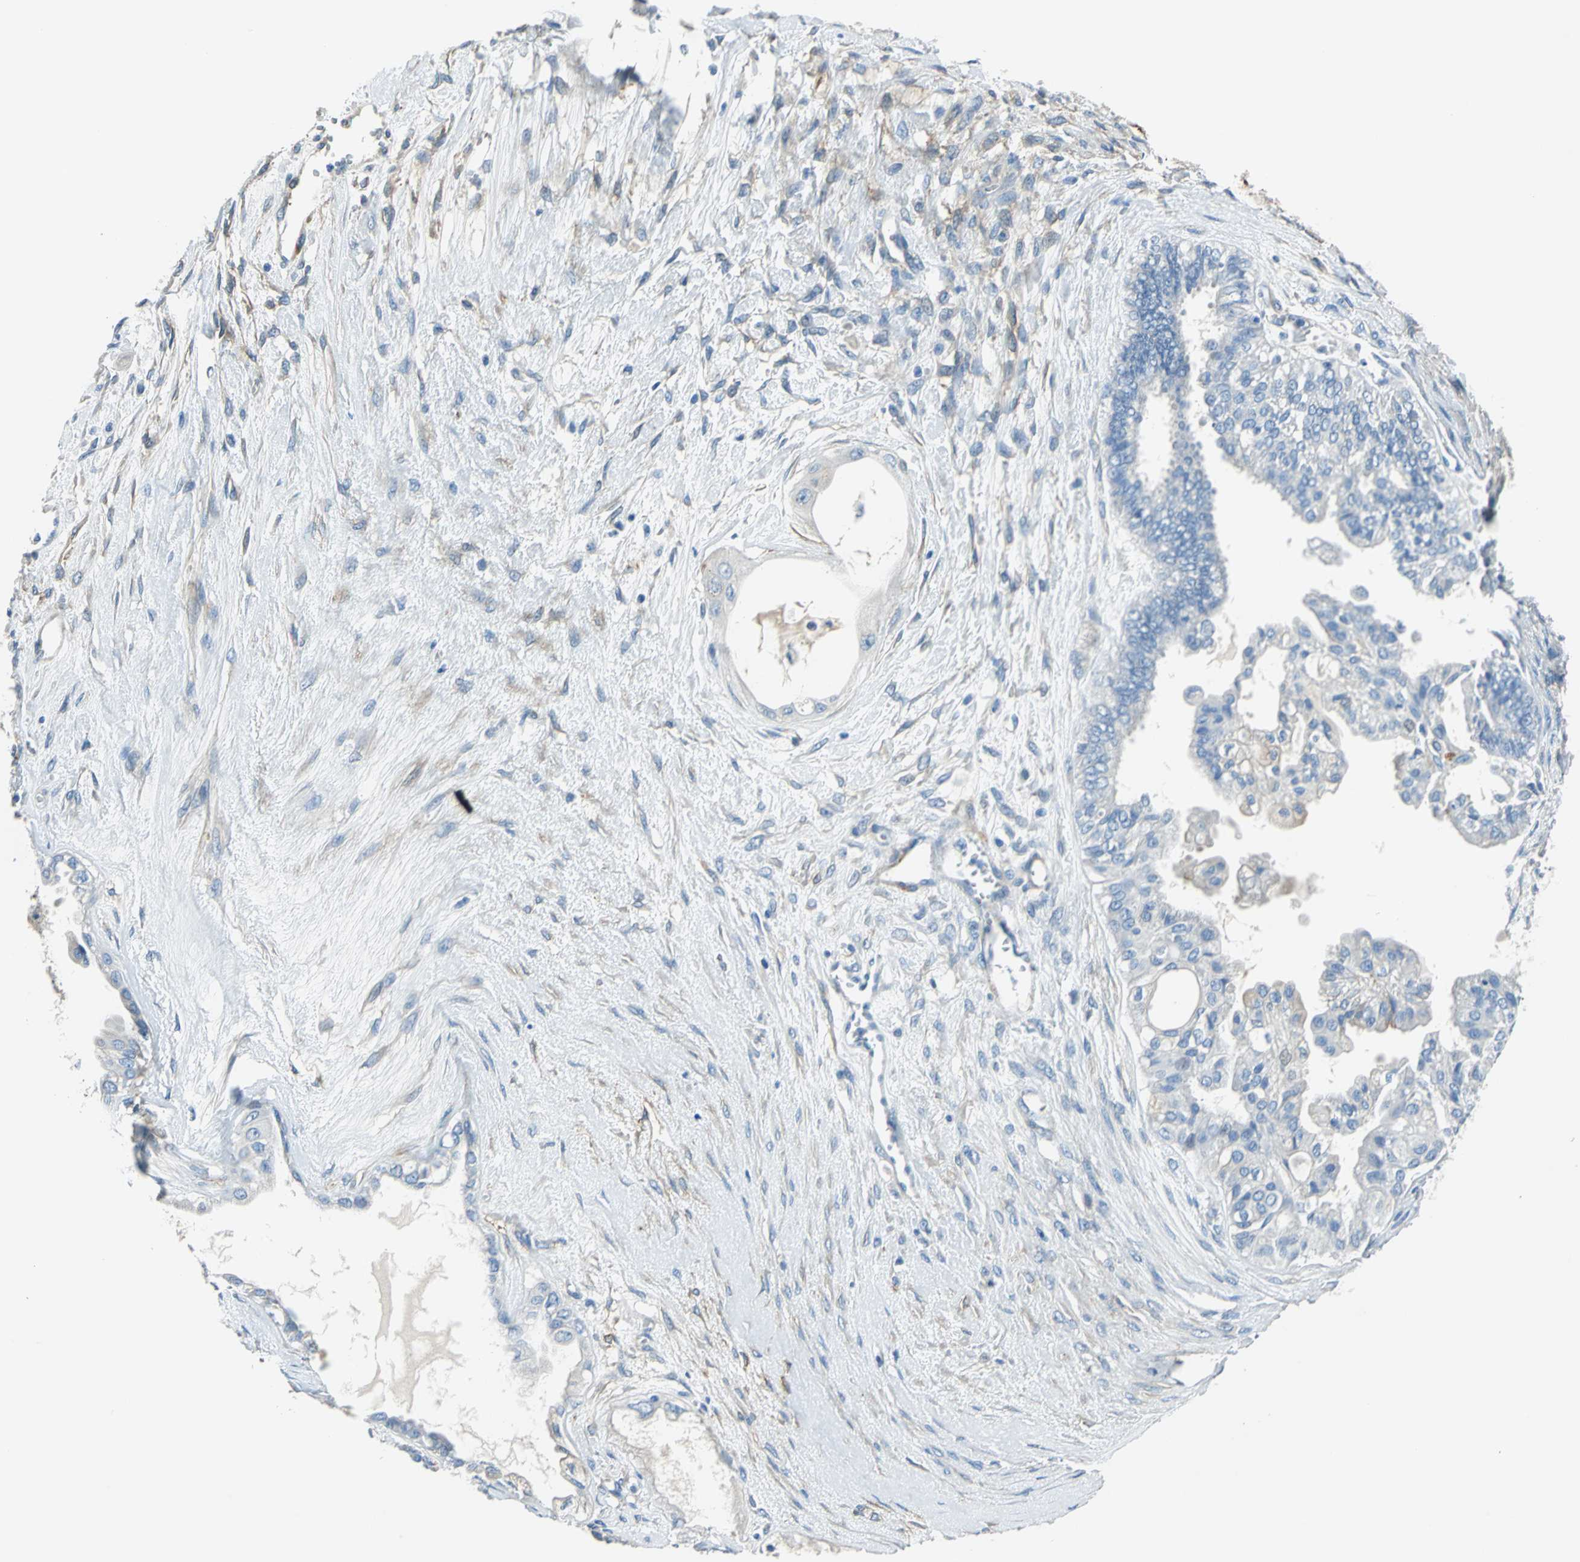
{"staining": {"intensity": "weak", "quantity": "<25%", "location": "cytoplasmic/membranous"}, "tissue": "ovarian cancer", "cell_type": "Tumor cells", "image_type": "cancer", "snomed": [{"axis": "morphology", "description": "Carcinoma, NOS"}, {"axis": "morphology", "description": "Carcinoma, endometroid"}, {"axis": "topography", "description": "Ovary"}], "caption": "Ovarian cancer stained for a protein using immunohistochemistry (IHC) shows no expression tumor cells.", "gene": "AKAP12", "patient": {"sex": "female", "age": 50}}